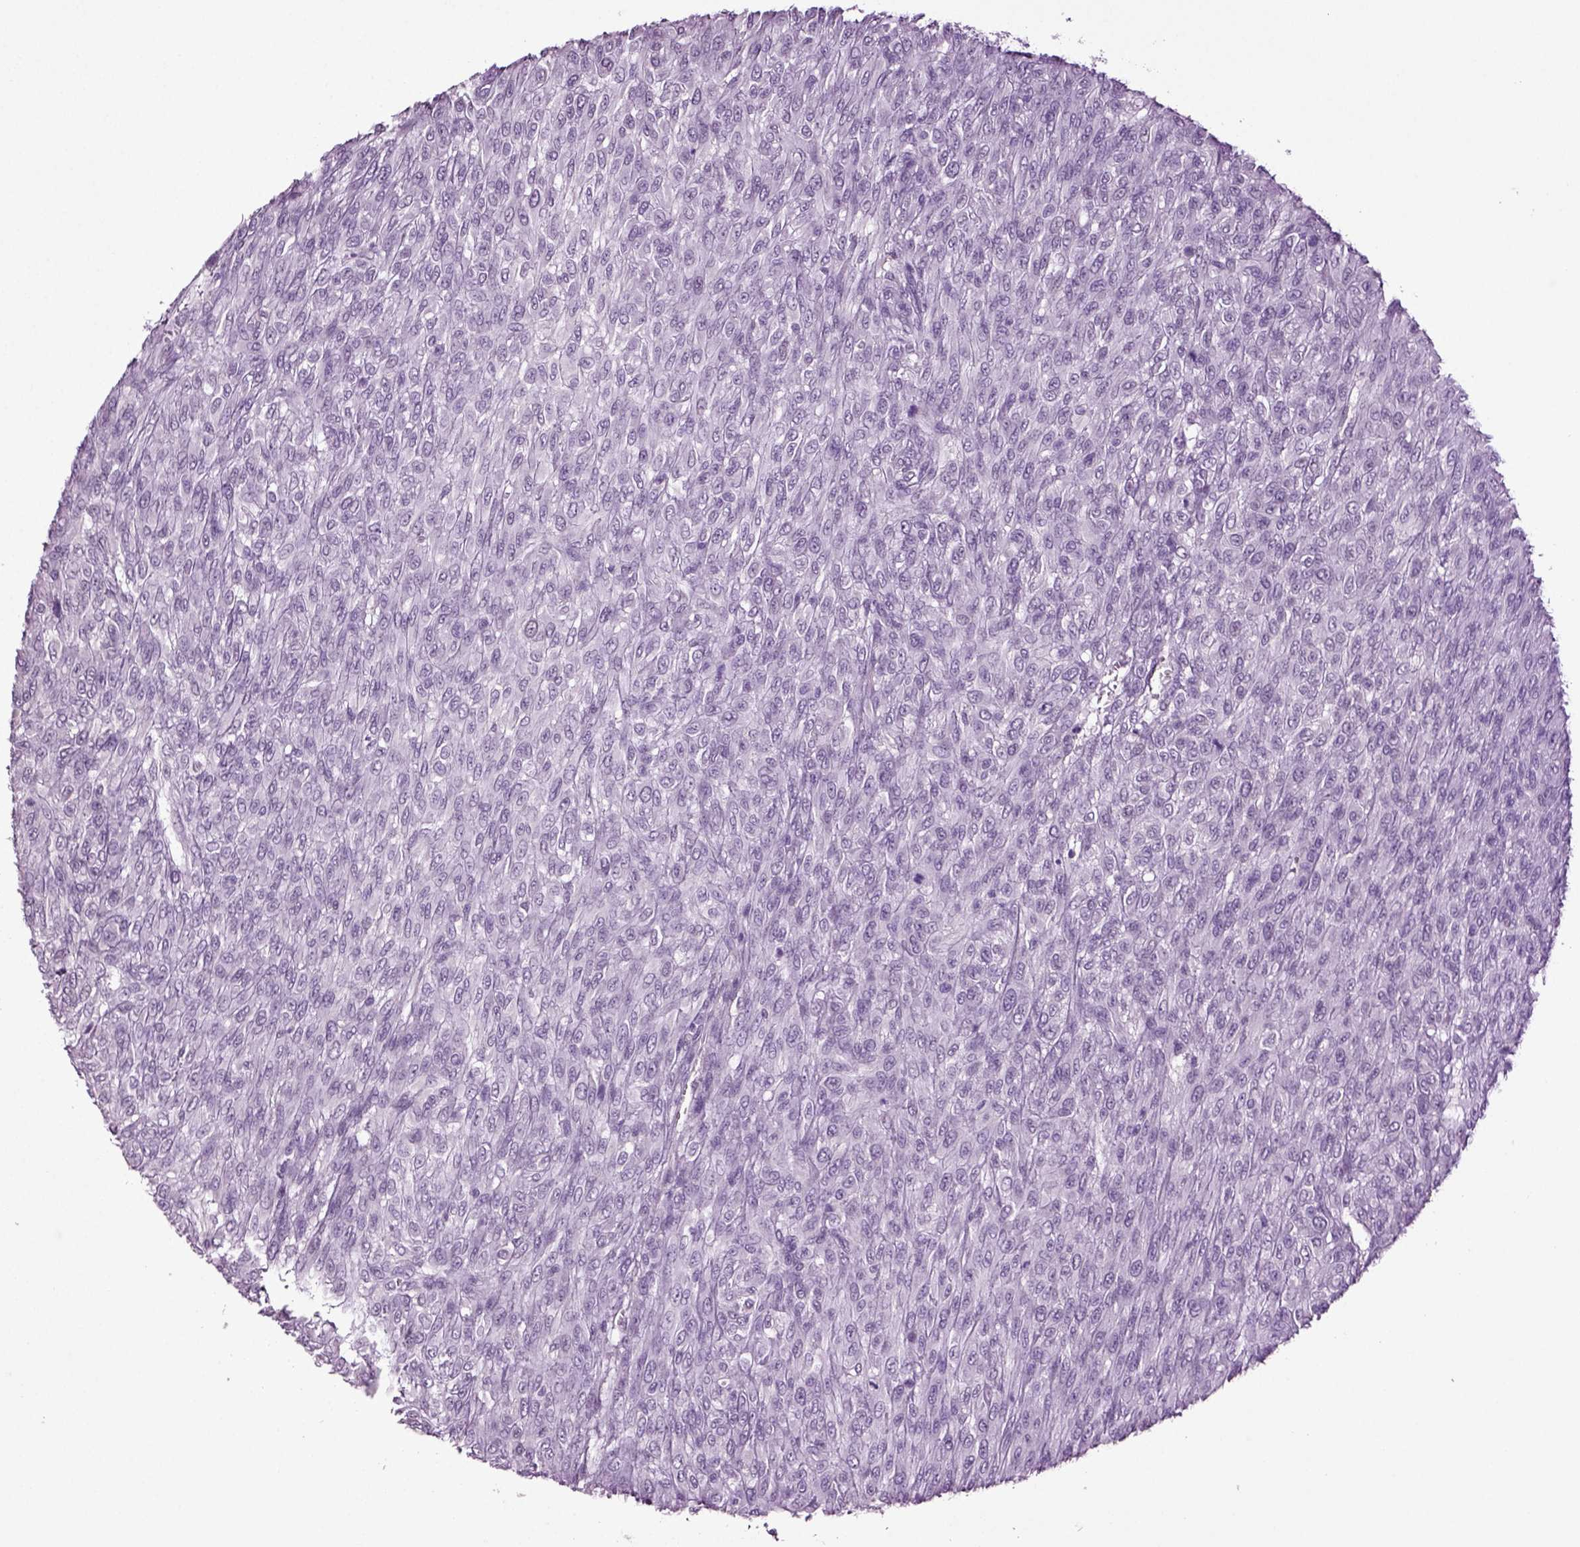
{"staining": {"intensity": "negative", "quantity": "none", "location": "none"}, "tissue": "renal cancer", "cell_type": "Tumor cells", "image_type": "cancer", "snomed": [{"axis": "morphology", "description": "Adenocarcinoma, NOS"}, {"axis": "topography", "description": "Kidney"}], "caption": "A histopathology image of human renal adenocarcinoma is negative for staining in tumor cells. The staining was performed using DAB to visualize the protein expression in brown, while the nuclei were stained in blue with hematoxylin (Magnification: 20x).", "gene": "SLC17A6", "patient": {"sex": "male", "age": 58}}